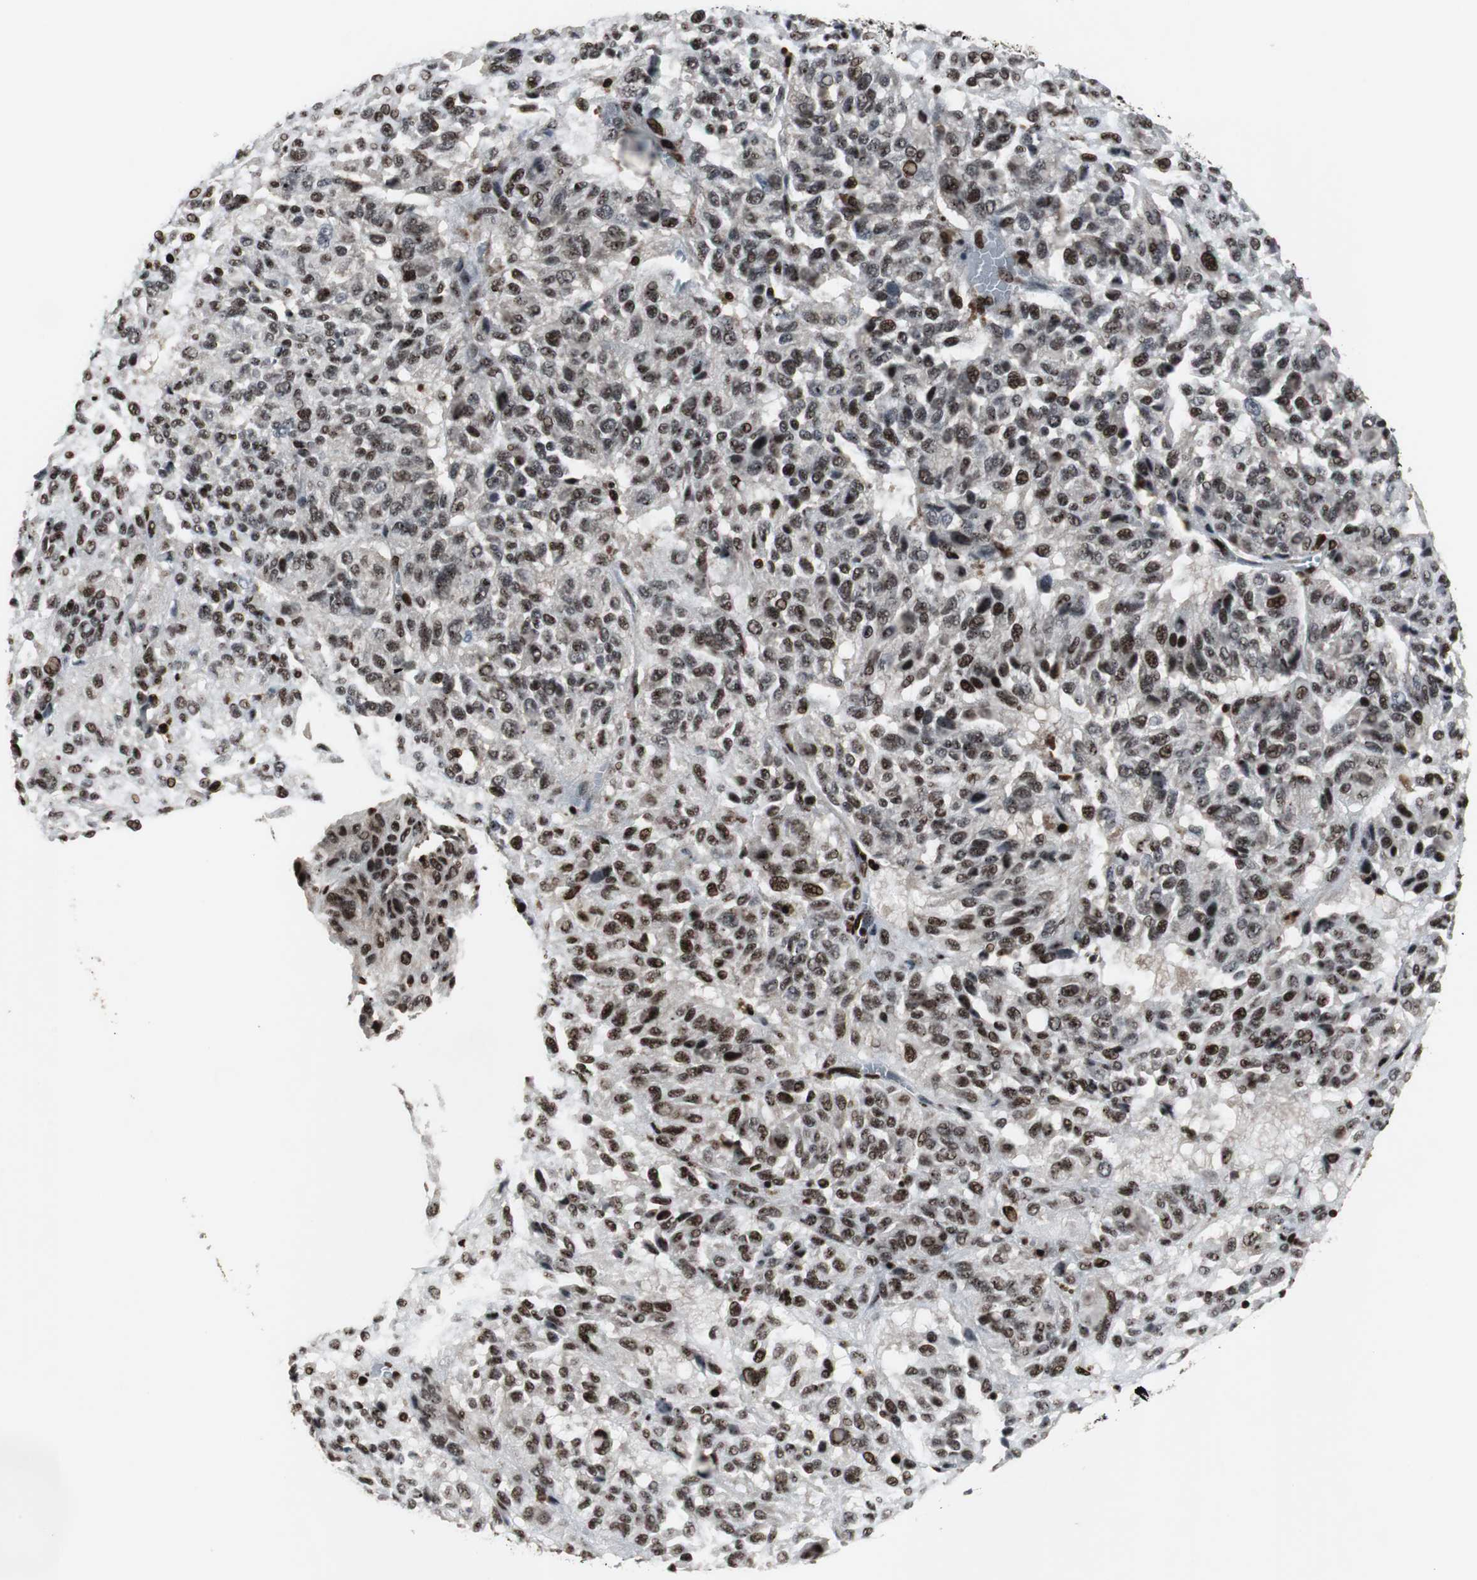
{"staining": {"intensity": "strong", "quantity": ">75%", "location": "nuclear"}, "tissue": "melanoma", "cell_type": "Tumor cells", "image_type": "cancer", "snomed": [{"axis": "morphology", "description": "Malignant melanoma, Metastatic site"}, {"axis": "topography", "description": "Lung"}], "caption": "Malignant melanoma (metastatic site) stained for a protein (brown) exhibits strong nuclear positive expression in approximately >75% of tumor cells.", "gene": "GRK2", "patient": {"sex": "male", "age": 64}}